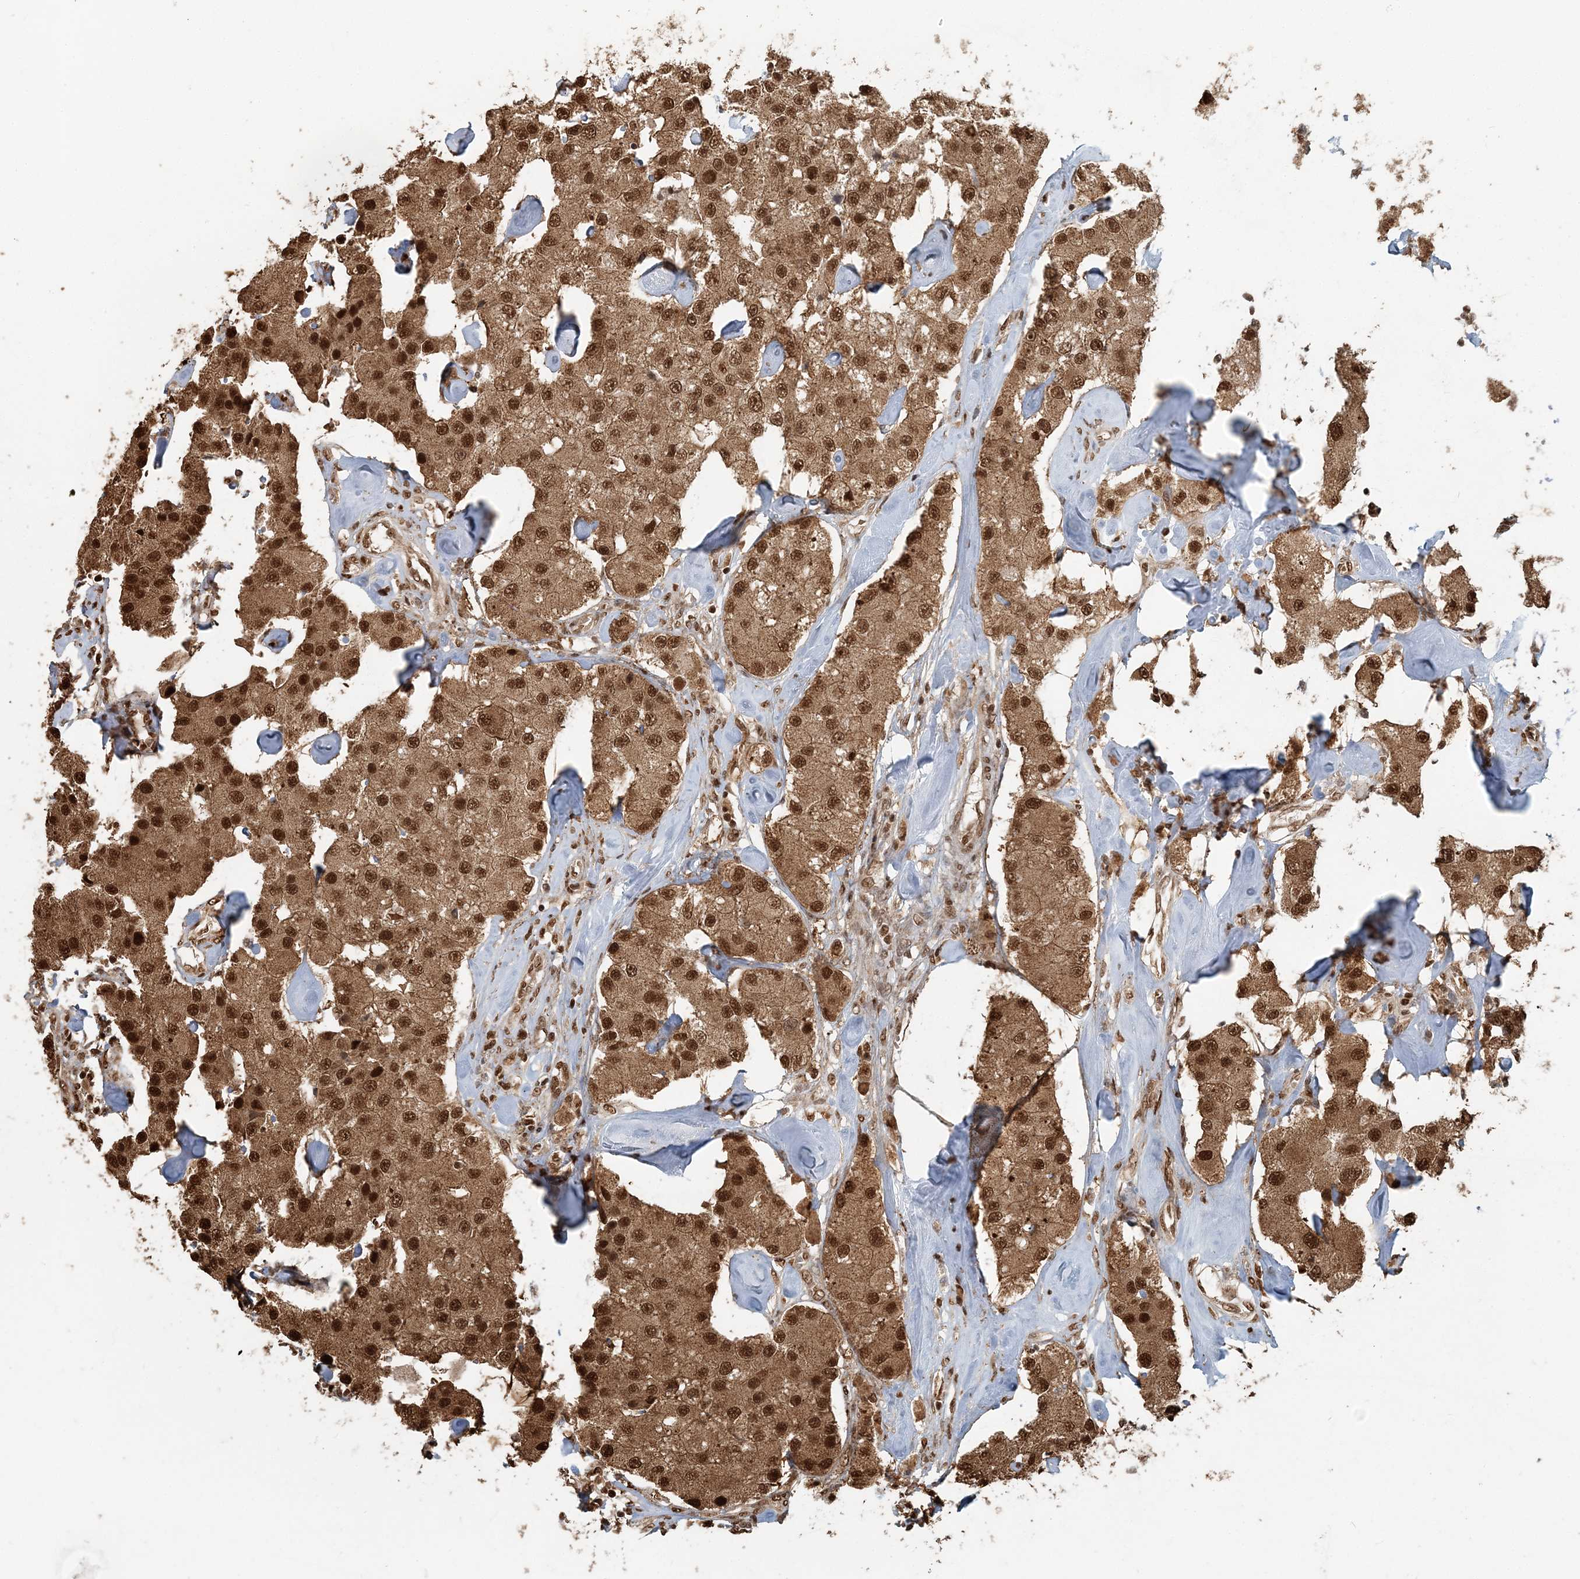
{"staining": {"intensity": "moderate", "quantity": ">75%", "location": "cytoplasmic/membranous,nuclear"}, "tissue": "carcinoid", "cell_type": "Tumor cells", "image_type": "cancer", "snomed": [{"axis": "morphology", "description": "Carcinoid, malignant, NOS"}, {"axis": "topography", "description": "Pancreas"}], "caption": "The immunohistochemical stain shows moderate cytoplasmic/membranous and nuclear positivity in tumor cells of malignant carcinoid tissue.", "gene": "ARHGAP35", "patient": {"sex": "male", "age": 41}}